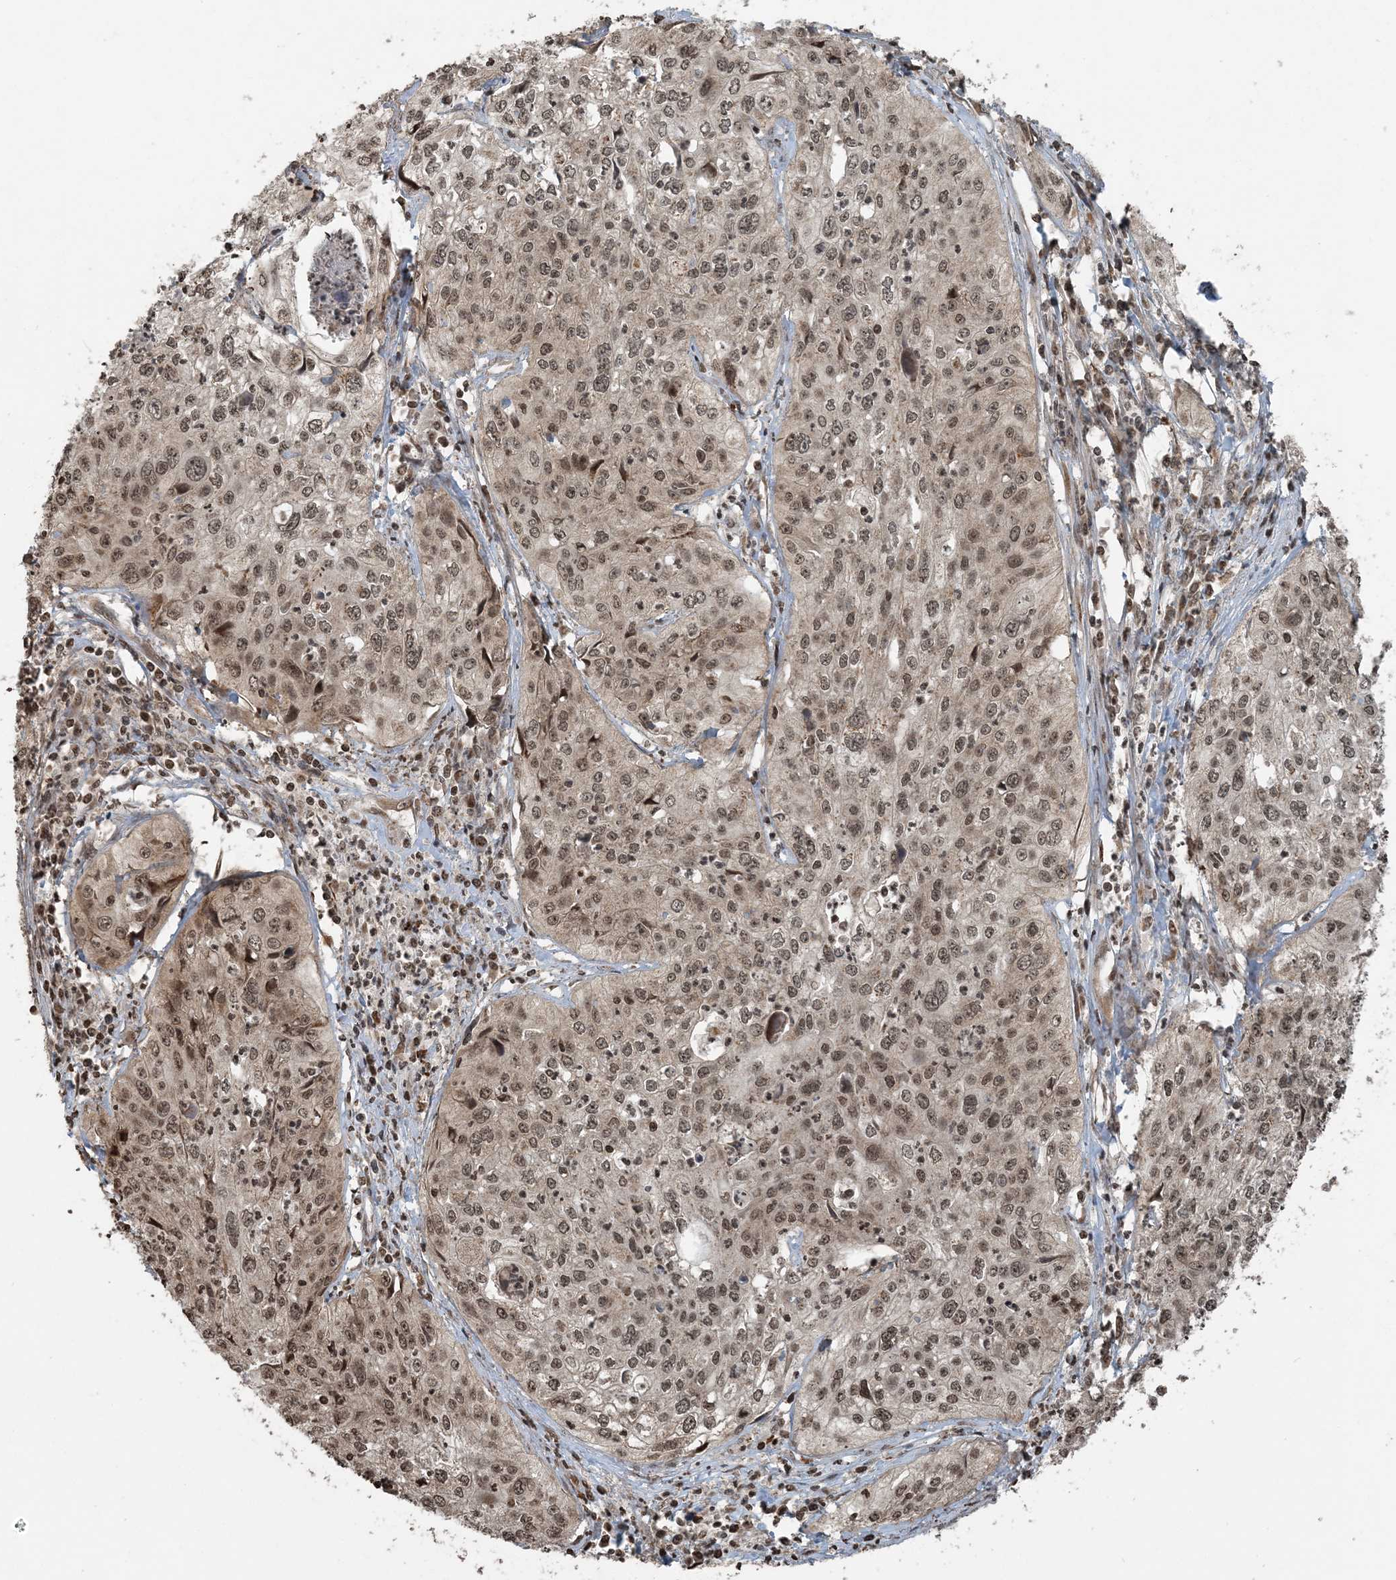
{"staining": {"intensity": "moderate", "quantity": ">75%", "location": "nuclear"}, "tissue": "cervical cancer", "cell_type": "Tumor cells", "image_type": "cancer", "snomed": [{"axis": "morphology", "description": "Squamous cell carcinoma, NOS"}, {"axis": "topography", "description": "Cervix"}], "caption": "Human squamous cell carcinoma (cervical) stained with a brown dye displays moderate nuclear positive staining in about >75% of tumor cells.", "gene": "ZFAND2B", "patient": {"sex": "female", "age": 31}}